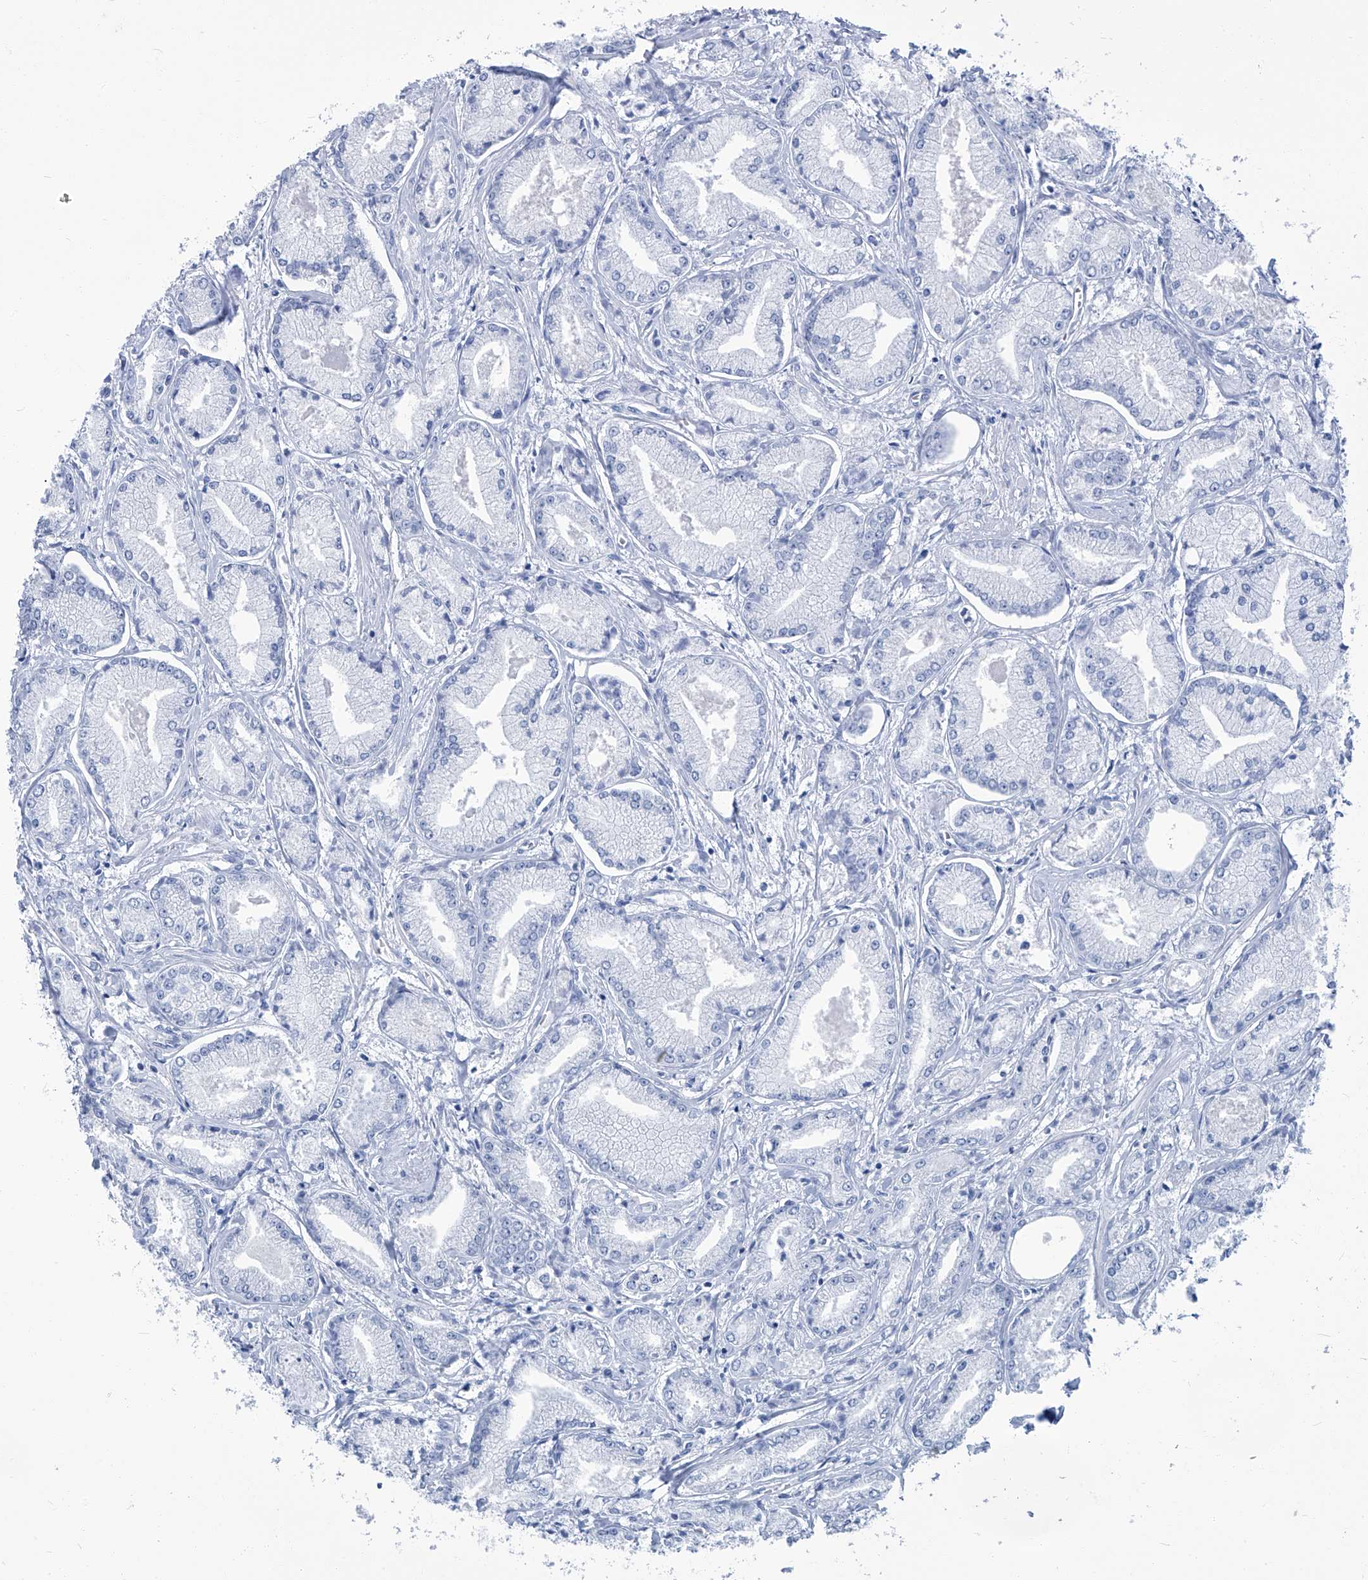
{"staining": {"intensity": "negative", "quantity": "none", "location": "none"}, "tissue": "prostate cancer", "cell_type": "Tumor cells", "image_type": "cancer", "snomed": [{"axis": "morphology", "description": "Adenocarcinoma, Low grade"}, {"axis": "topography", "description": "Prostate"}], "caption": "A high-resolution histopathology image shows IHC staining of prostate adenocarcinoma (low-grade), which exhibits no significant staining in tumor cells. (DAB (3,3'-diaminobenzidine) IHC visualized using brightfield microscopy, high magnification).", "gene": "PFKL", "patient": {"sex": "male", "age": 60}}